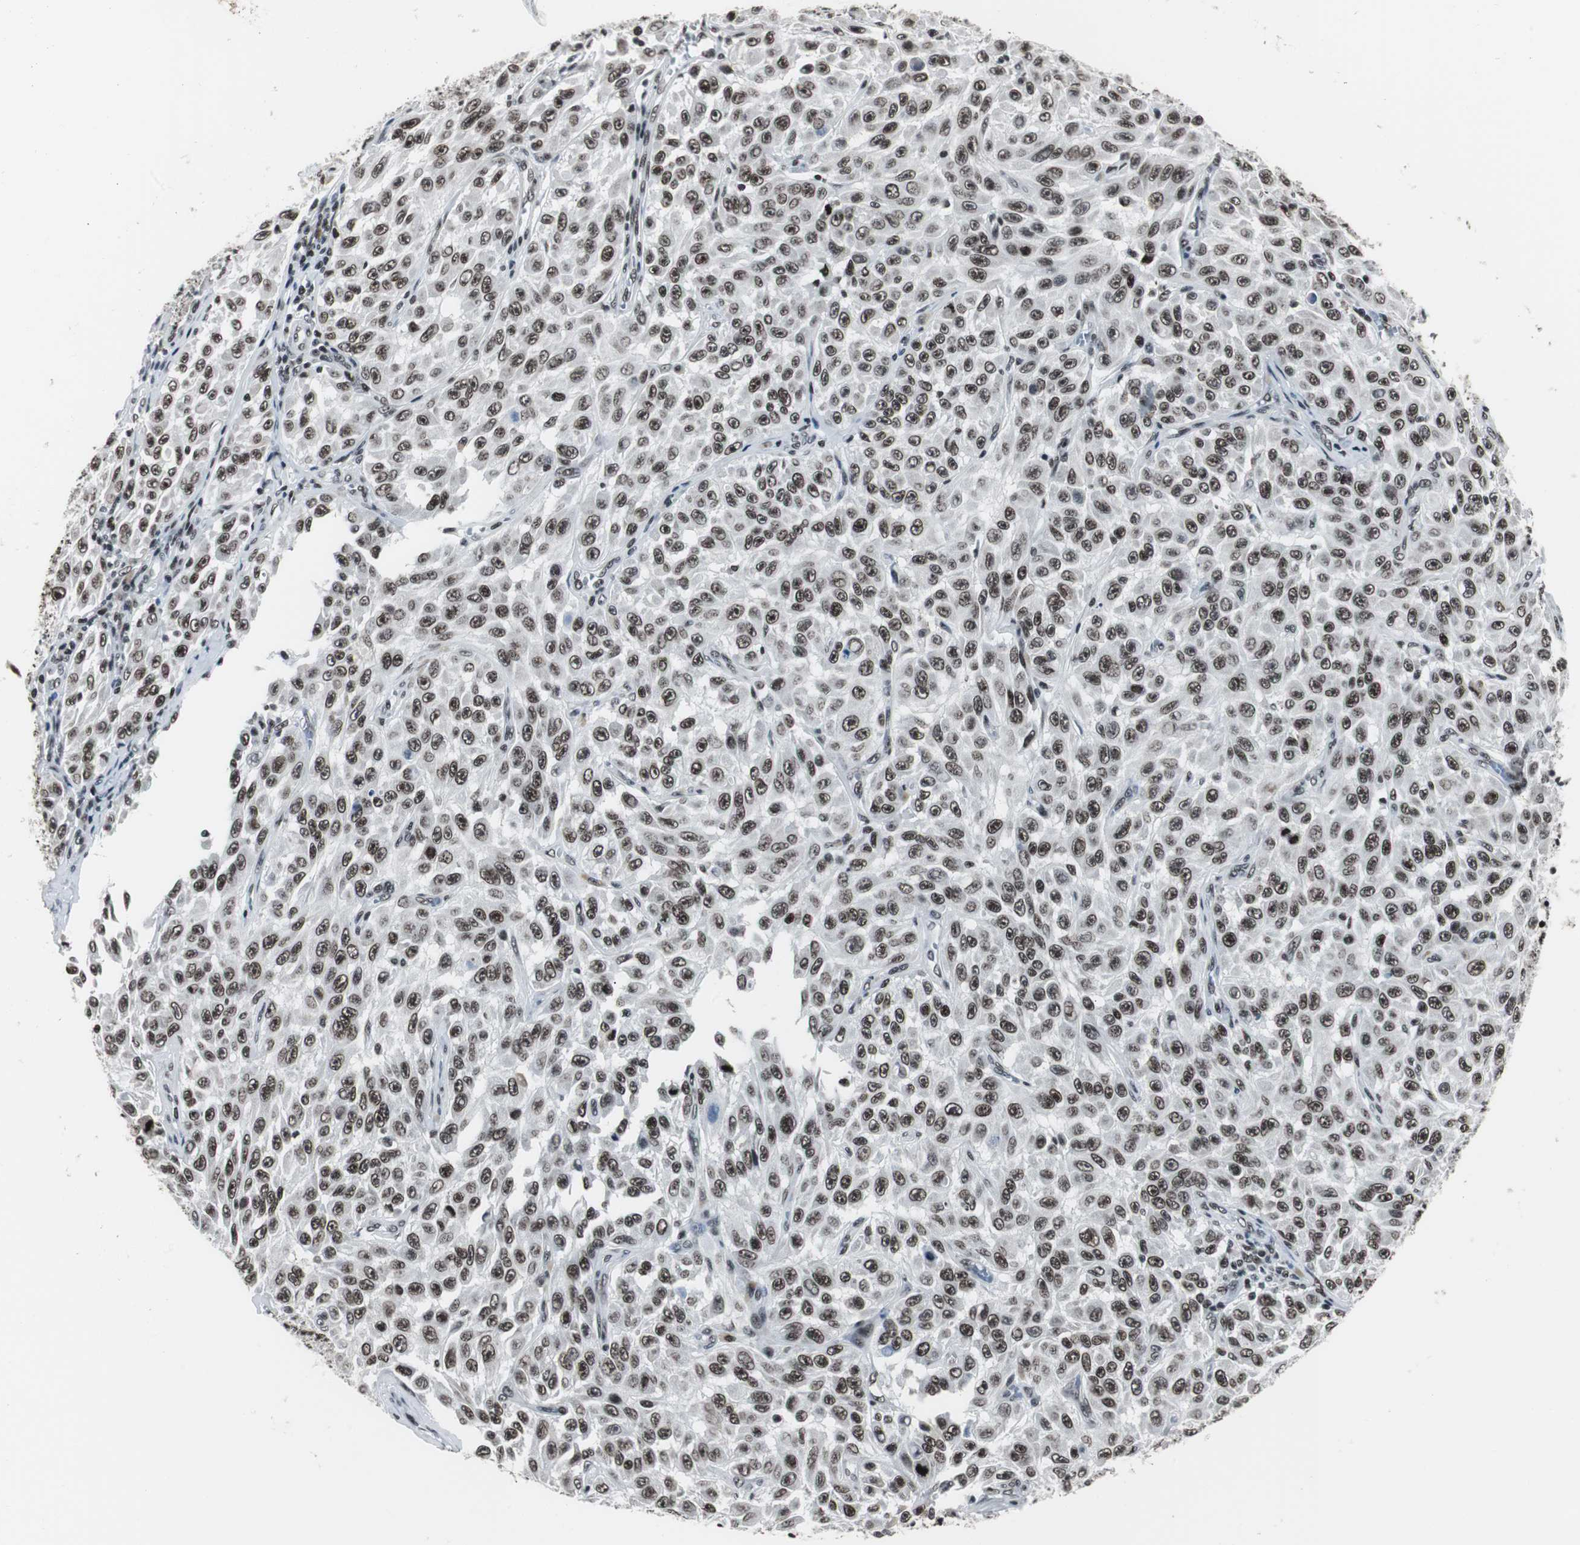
{"staining": {"intensity": "strong", "quantity": ">75%", "location": "nuclear"}, "tissue": "melanoma", "cell_type": "Tumor cells", "image_type": "cancer", "snomed": [{"axis": "morphology", "description": "Malignant melanoma, NOS"}, {"axis": "topography", "description": "Skin"}], "caption": "Tumor cells exhibit strong nuclear expression in about >75% of cells in malignant melanoma.", "gene": "XRCC1", "patient": {"sex": "male", "age": 30}}